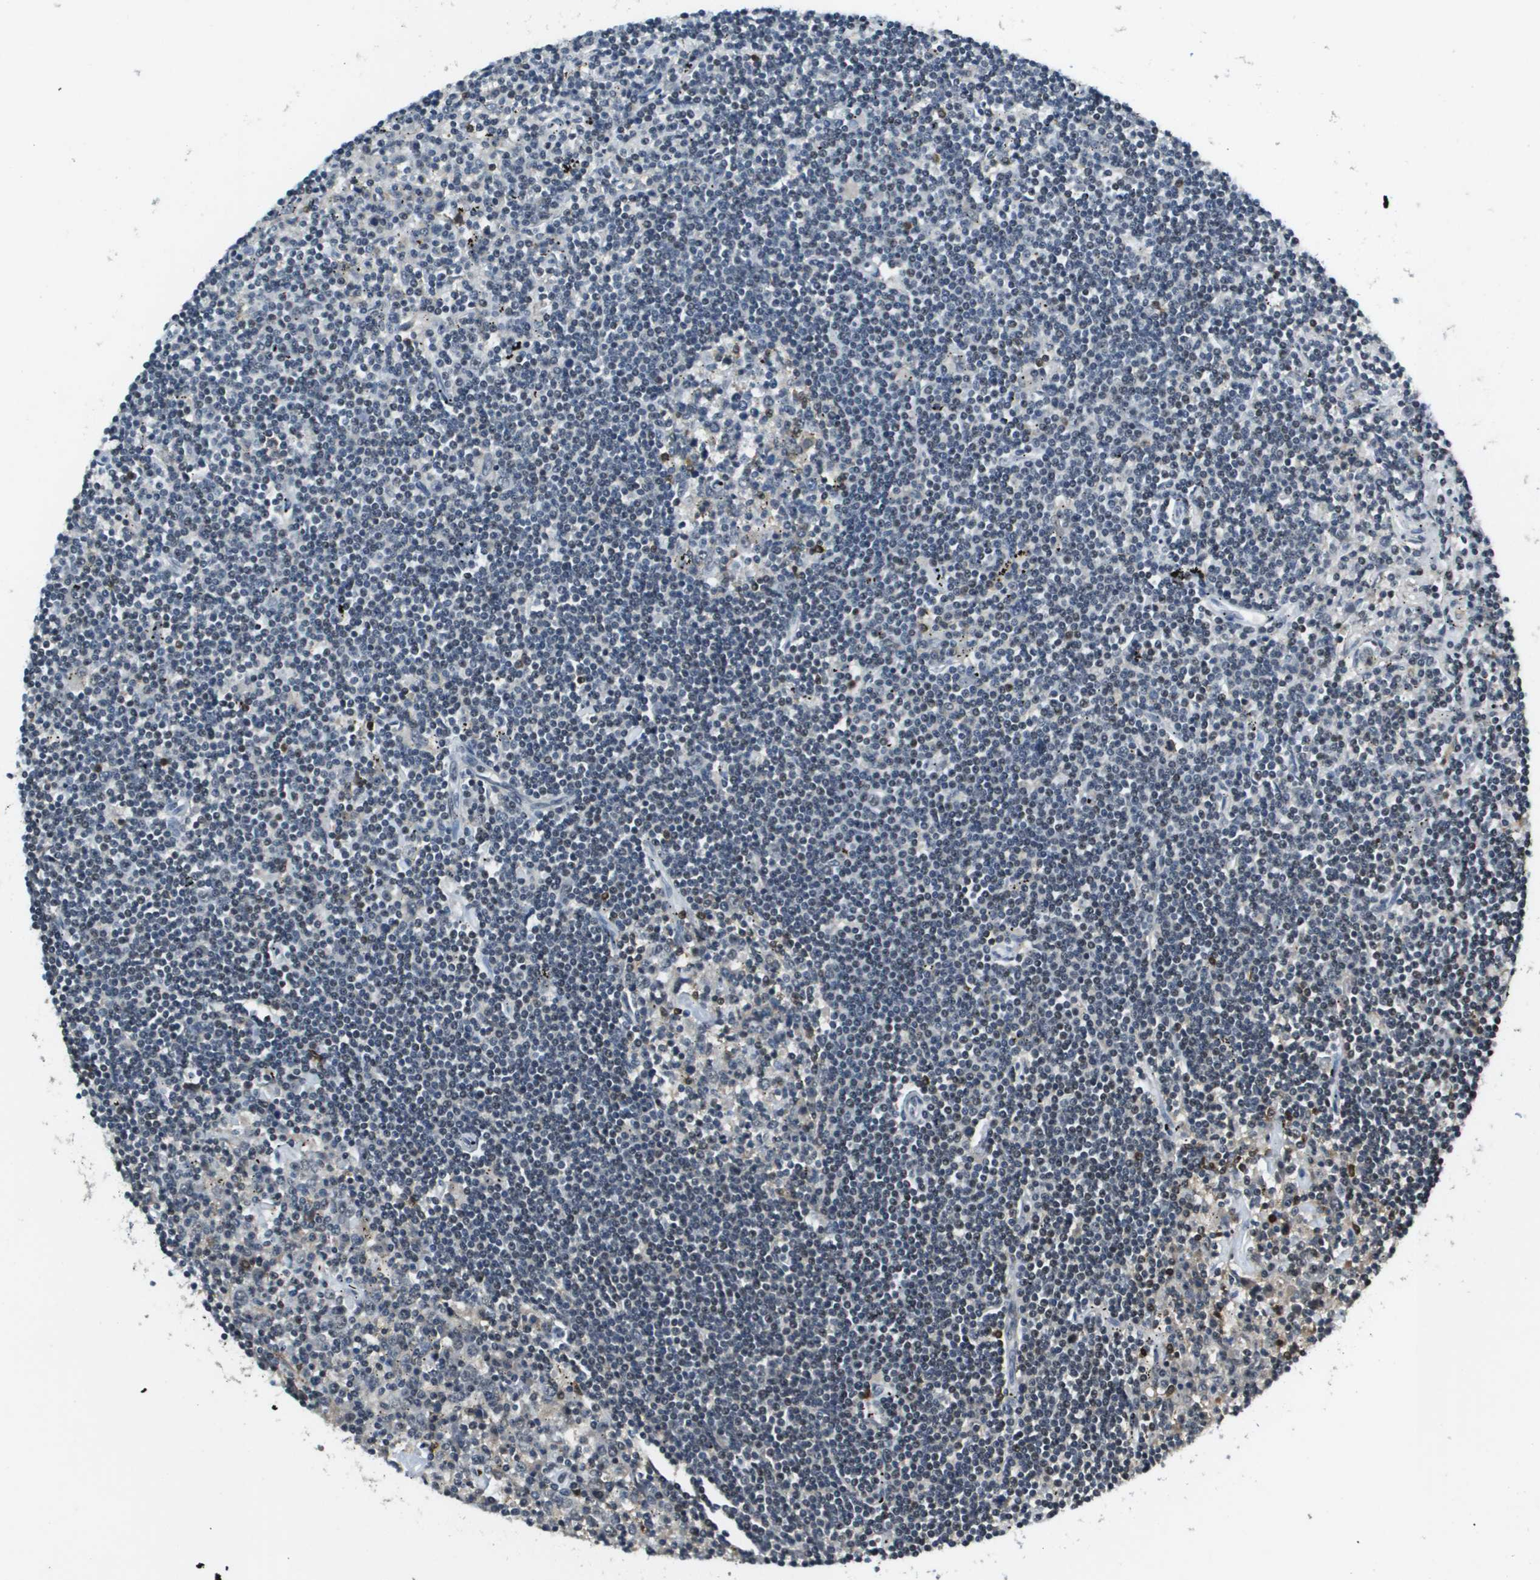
{"staining": {"intensity": "negative", "quantity": "none", "location": "none"}, "tissue": "lymphoma", "cell_type": "Tumor cells", "image_type": "cancer", "snomed": [{"axis": "morphology", "description": "Malignant lymphoma, non-Hodgkin's type, Low grade"}, {"axis": "topography", "description": "Spleen"}], "caption": "Image shows no protein positivity in tumor cells of malignant lymphoma, non-Hodgkin's type (low-grade) tissue.", "gene": "EP400", "patient": {"sex": "male", "age": 76}}